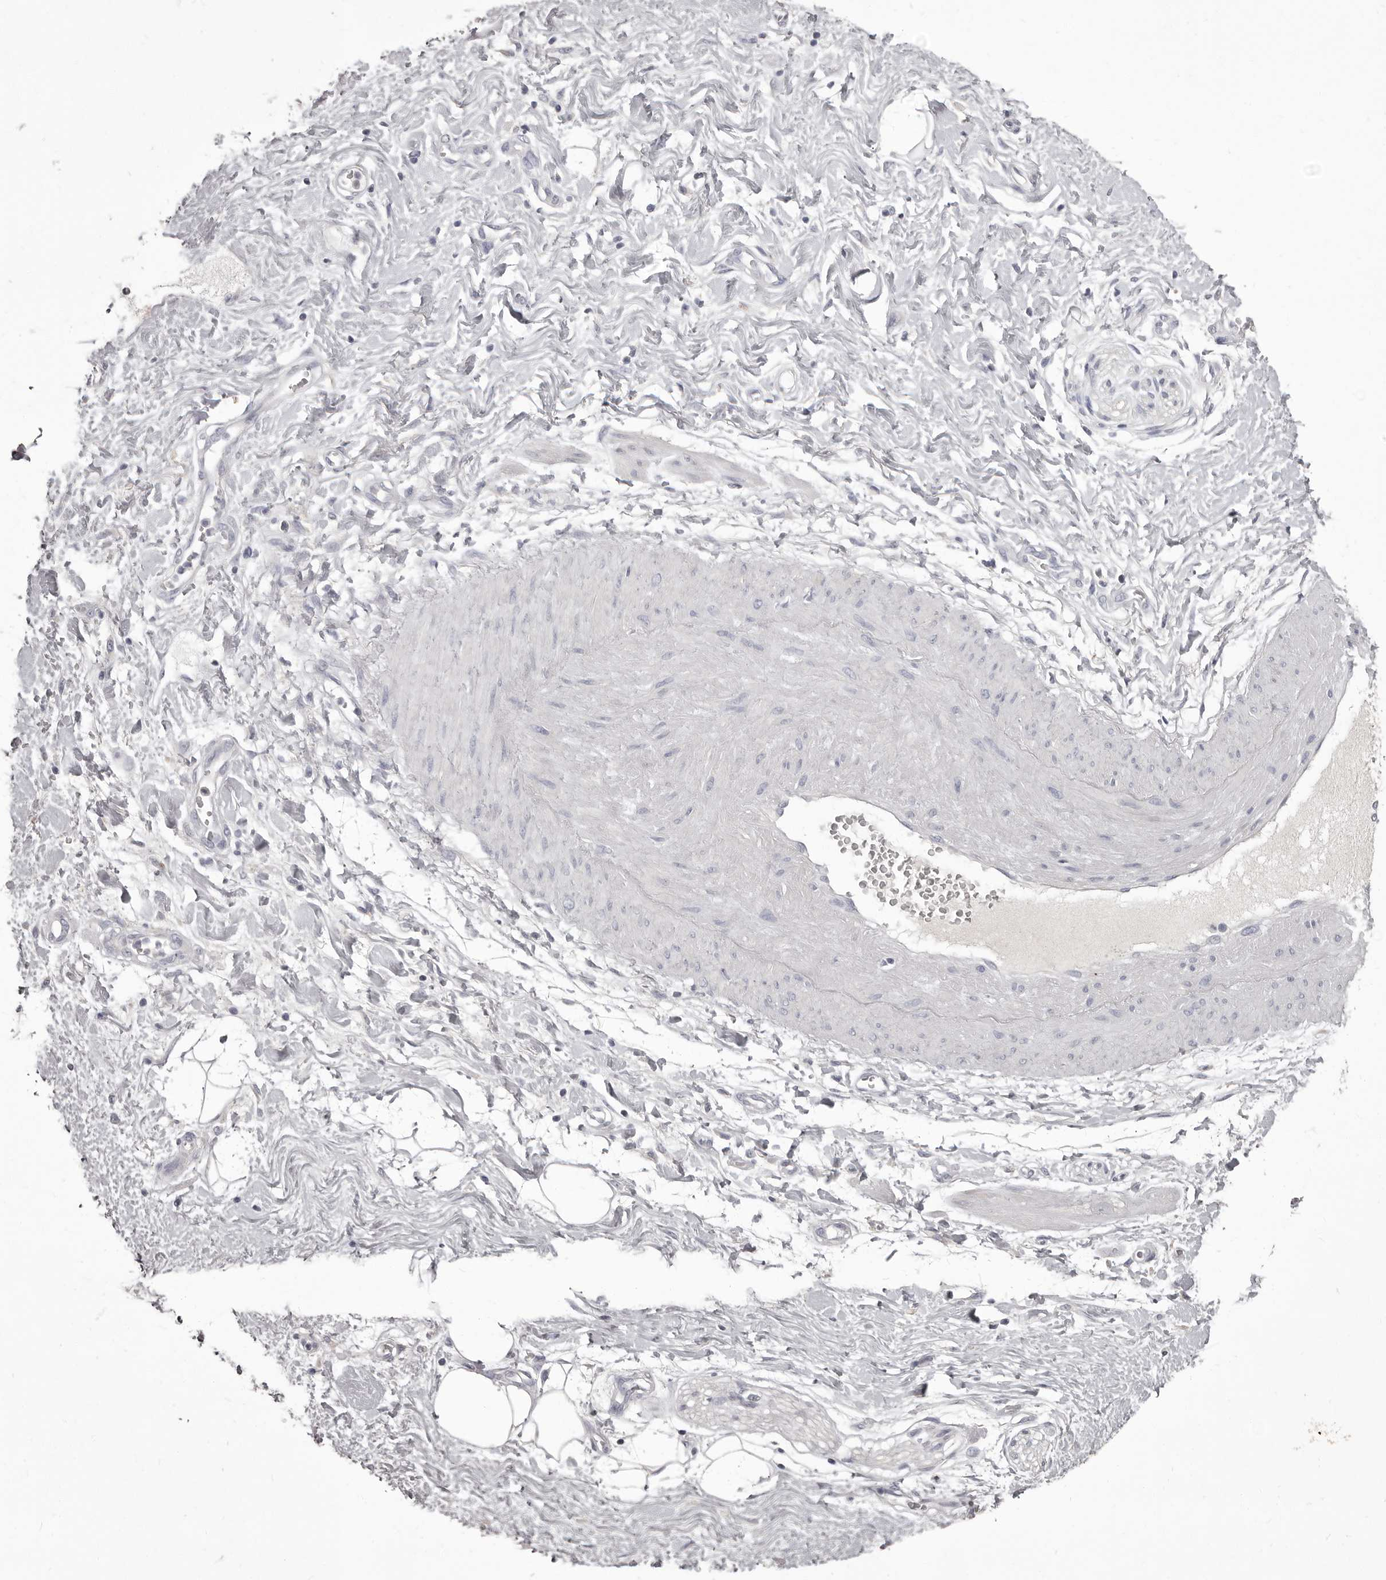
{"staining": {"intensity": "negative", "quantity": "none", "location": "none"}, "tissue": "adipose tissue", "cell_type": "Adipocytes", "image_type": "normal", "snomed": [{"axis": "morphology", "description": "Normal tissue, NOS"}, {"axis": "morphology", "description": "Adenocarcinoma, NOS"}, {"axis": "topography", "description": "Pancreas"}, {"axis": "topography", "description": "Peripheral nerve tissue"}], "caption": "Immunohistochemistry image of benign adipose tissue: adipose tissue stained with DAB displays no significant protein staining in adipocytes. Brightfield microscopy of IHC stained with DAB (3,3'-diaminobenzidine) (brown) and hematoxylin (blue), captured at high magnification.", "gene": "APEH", "patient": {"sex": "male", "age": 59}}